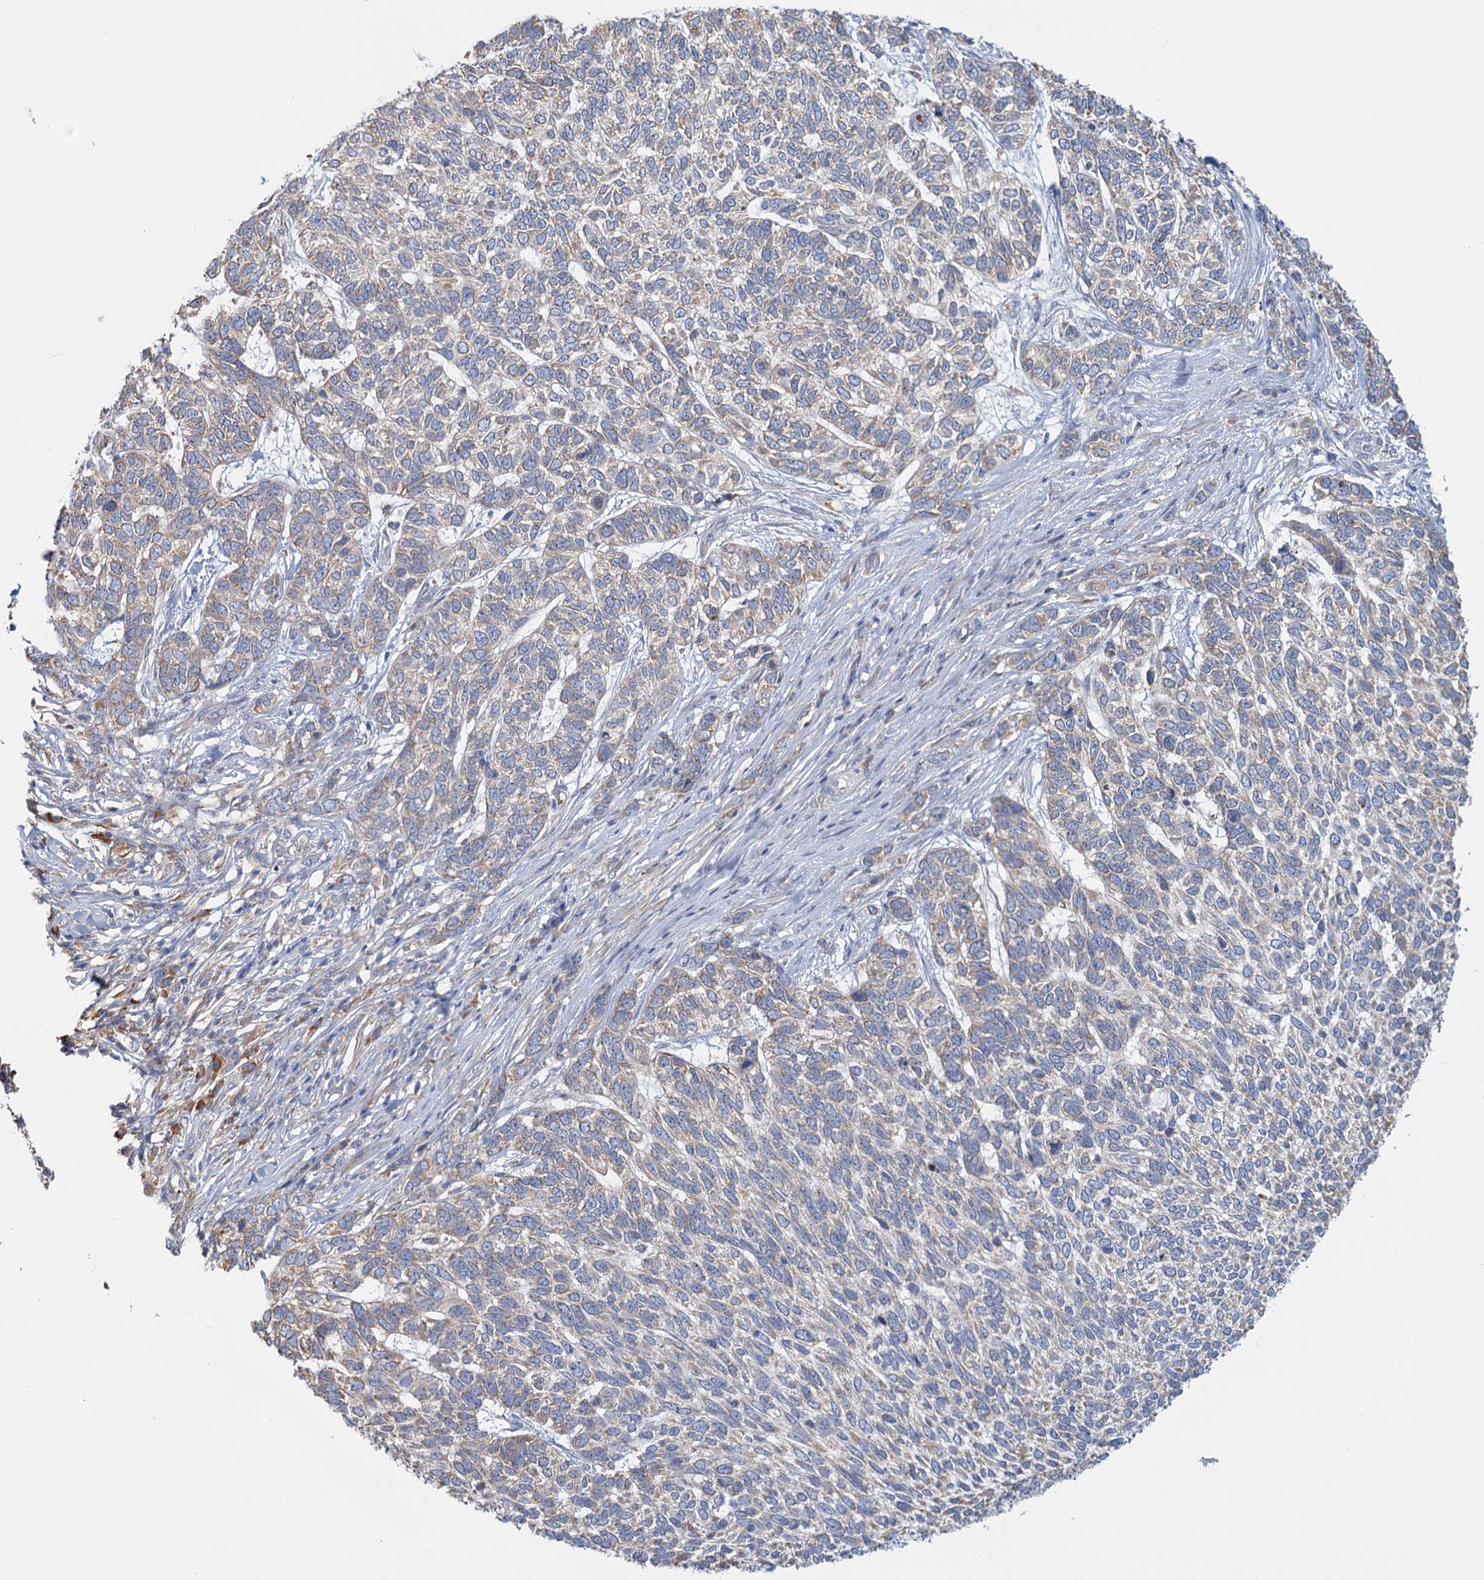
{"staining": {"intensity": "weak", "quantity": "<25%", "location": "cytoplasmic/membranous"}, "tissue": "skin cancer", "cell_type": "Tumor cells", "image_type": "cancer", "snomed": [{"axis": "morphology", "description": "Basal cell carcinoma"}, {"axis": "topography", "description": "Skin"}], "caption": "A high-resolution histopathology image shows immunohistochemistry (IHC) staining of basal cell carcinoma (skin), which exhibits no significant positivity in tumor cells. (DAB IHC, high magnification).", "gene": "ANKRD16", "patient": {"sex": "female", "age": 65}}